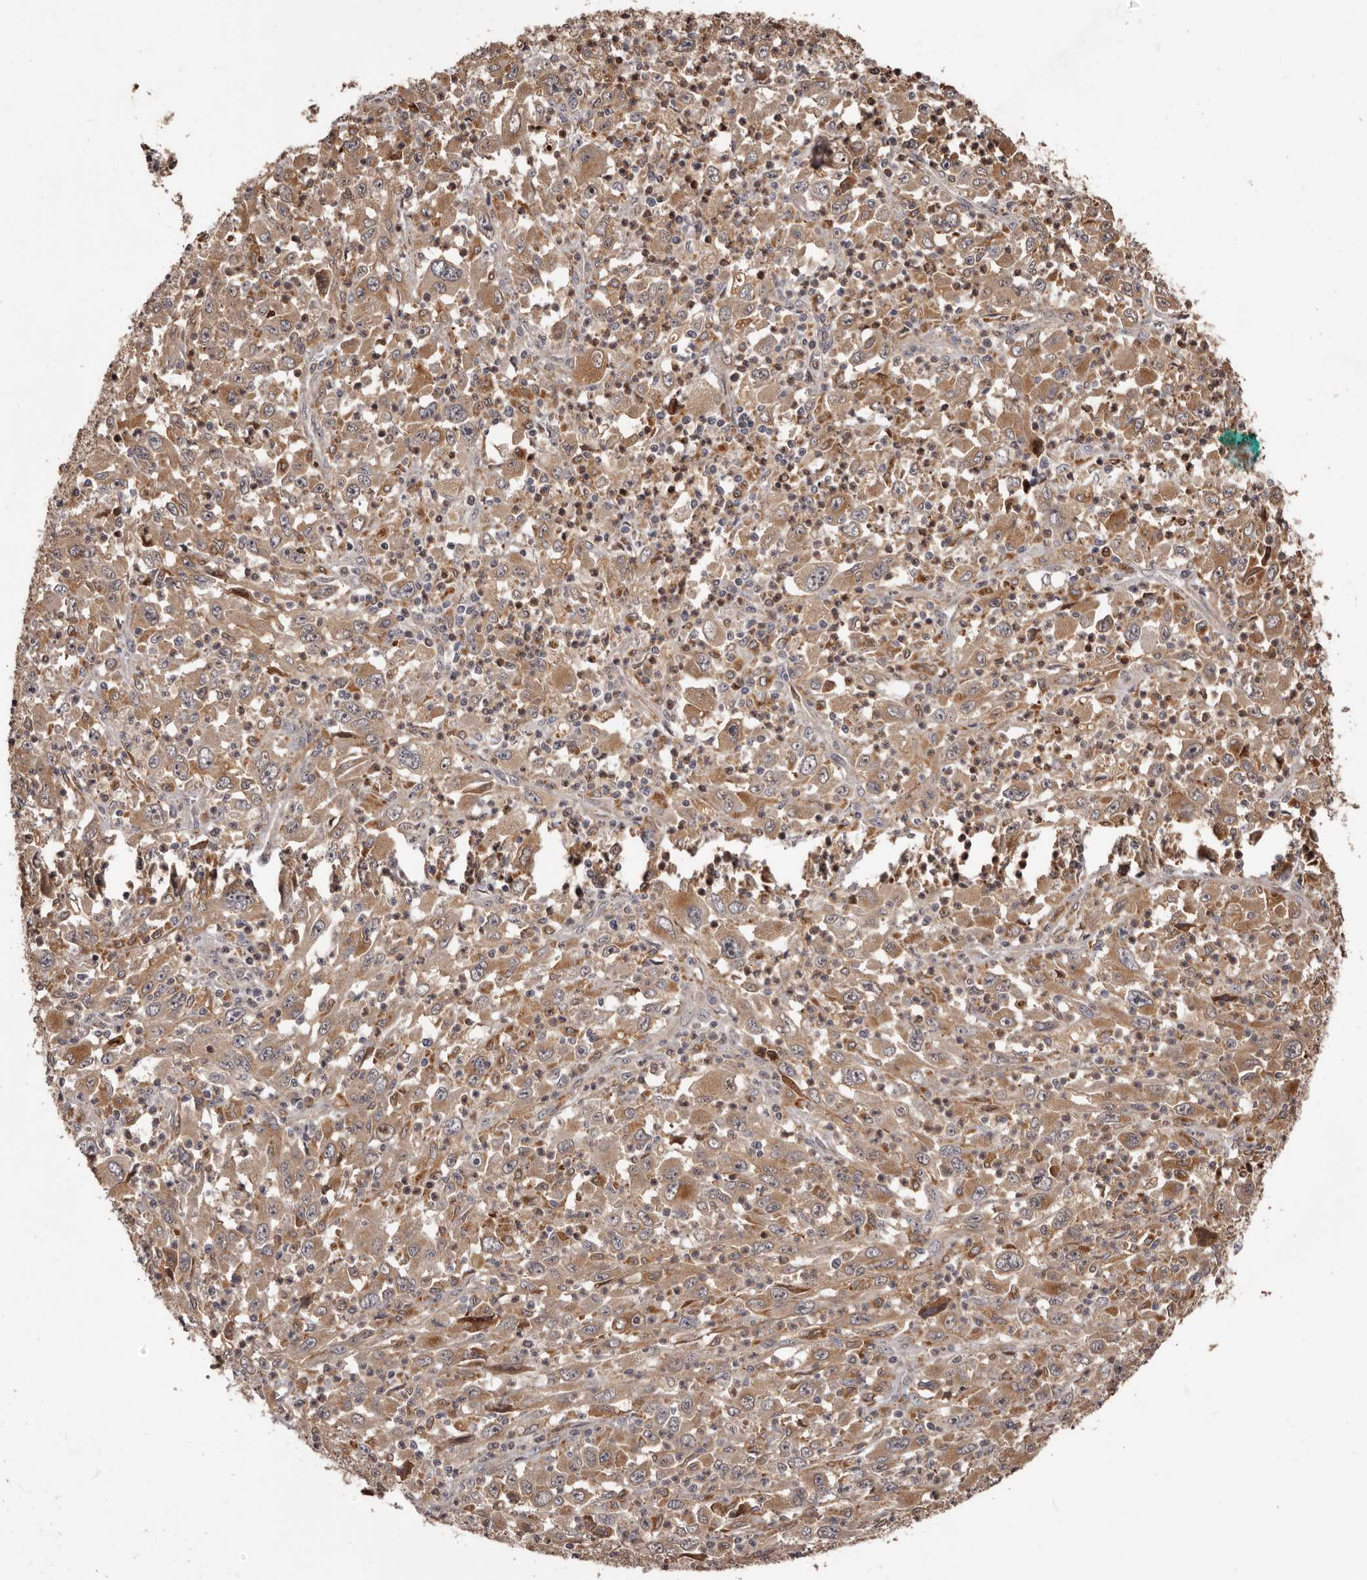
{"staining": {"intensity": "moderate", "quantity": ">75%", "location": "cytoplasmic/membranous"}, "tissue": "melanoma", "cell_type": "Tumor cells", "image_type": "cancer", "snomed": [{"axis": "morphology", "description": "Malignant melanoma, Metastatic site"}, {"axis": "topography", "description": "Skin"}], "caption": "An immunohistochemistry micrograph of tumor tissue is shown. Protein staining in brown shows moderate cytoplasmic/membranous positivity in malignant melanoma (metastatic site) within tumor cells.", "gene": "ZCCHC7", "patient": {"sex": "female", "age": 56}}